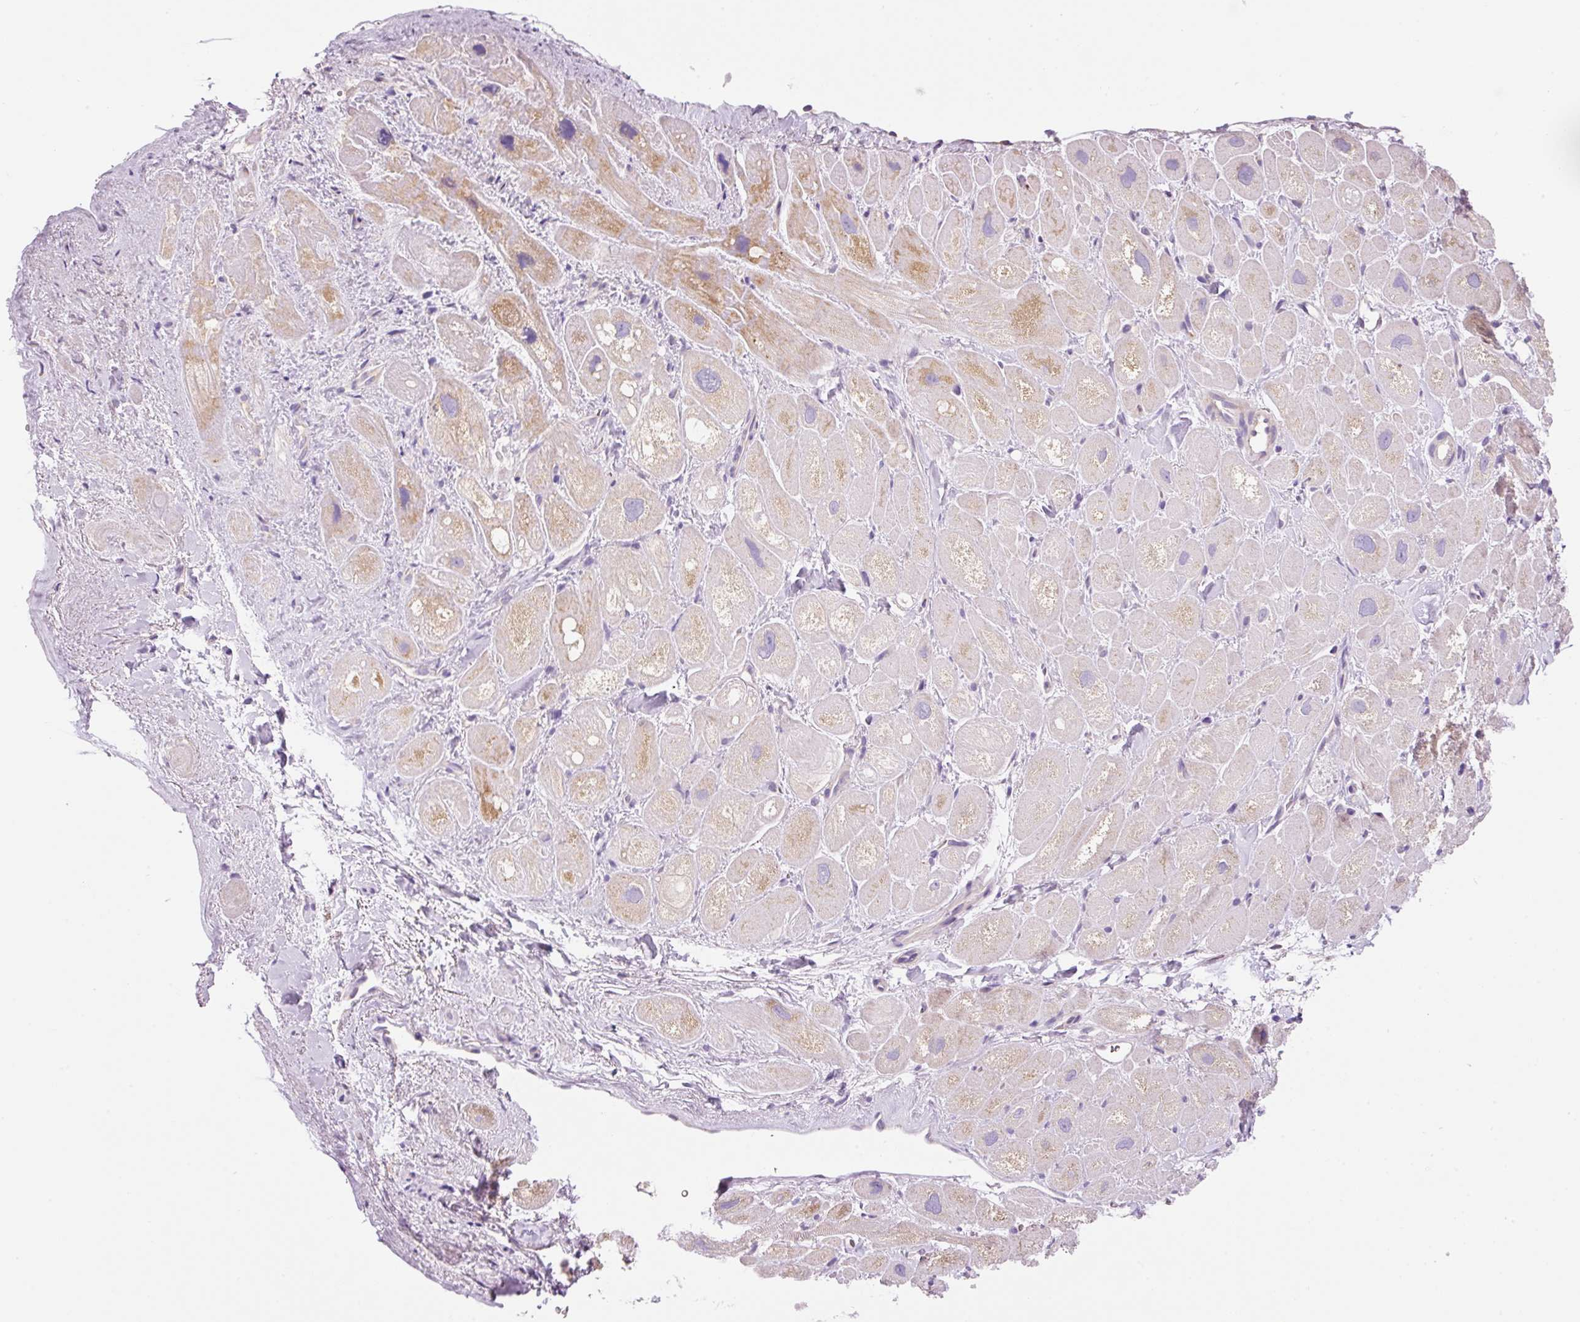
{"staining": {"intensity": "moderate", "quantity": "<25%", "location": "cytoplasmic/membranous"}, "tissue": "heart muscle", "cell_type": "Cardiomyocytes", "image_type": "normal", "snomed": [{"axis": "morphology", "description": "Normal tissue, NOS"}, {"axis": "topography", "description": "Heart"}], "caption": "Protein analysis of unremarkable heart muscle shows moderate cytoplasmic/membranous positivity in about <25% of cardiomyocytes.", "gene": "PNPLA5", "patient": {"sex": "male", "age": 49}}